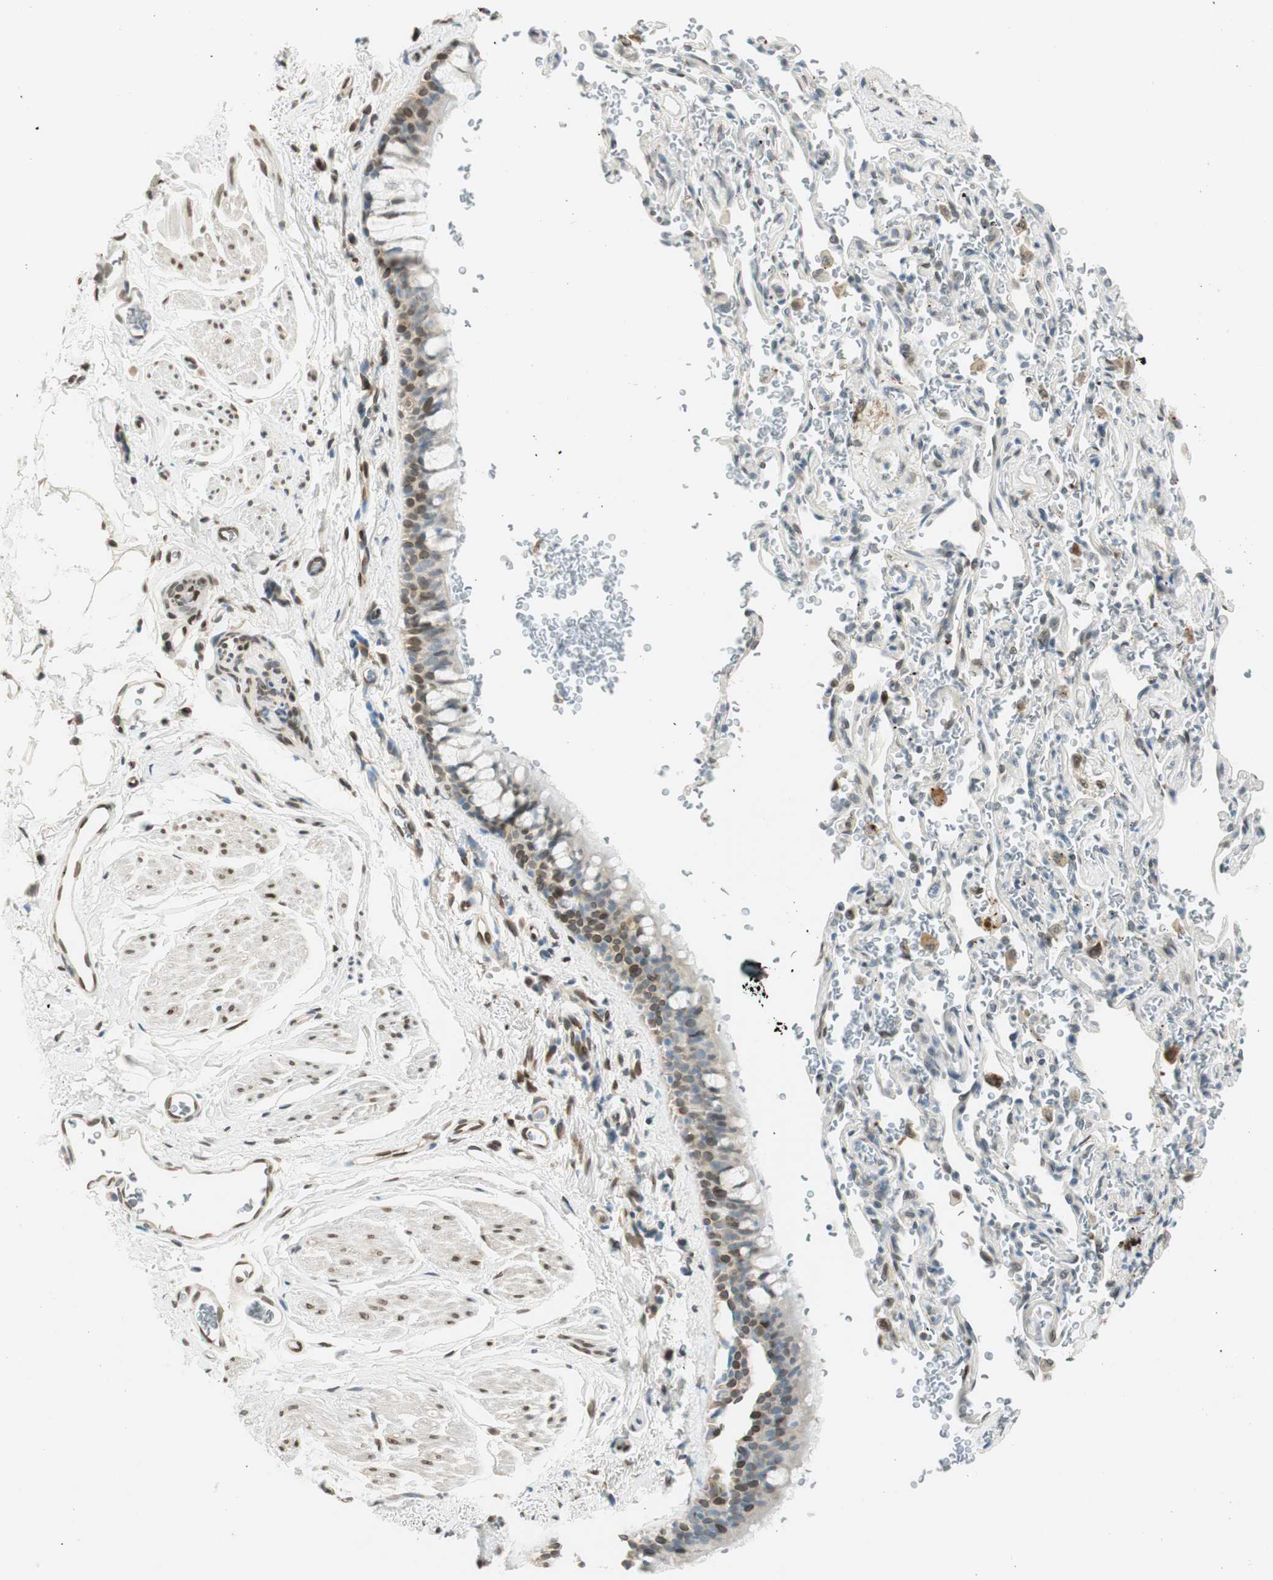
{"staining": {"intensity": "moderate", "quantity": "25%-75%", "location": "cytoplasmic/membranous,nuclear"}, "tissue": "bronchus", "cell_type": "Respiratory epithelial cells", "image_type": "normal", "snomed": [{"axis": "morphology", "description": "Normal tissue, NOS"}, {"axis": "morphology", "description": "Malignant melanoma, Metastatic site"}, {"axis": "topography", "description": "Bronchus"}, {"axis": "topography", "description": "Lung"}], "caption": "Immunohistochemistry (DAB (3,3'-diaminobenzidine)) staining of benign human bronchus exhibits moderate cytoplasmic/membranous,nuclear protein staining in approximately 25%-75% of respiratory epithelial cells.", "gene": "TMEM260", "patient": {"sex": "male", "age": 64}}